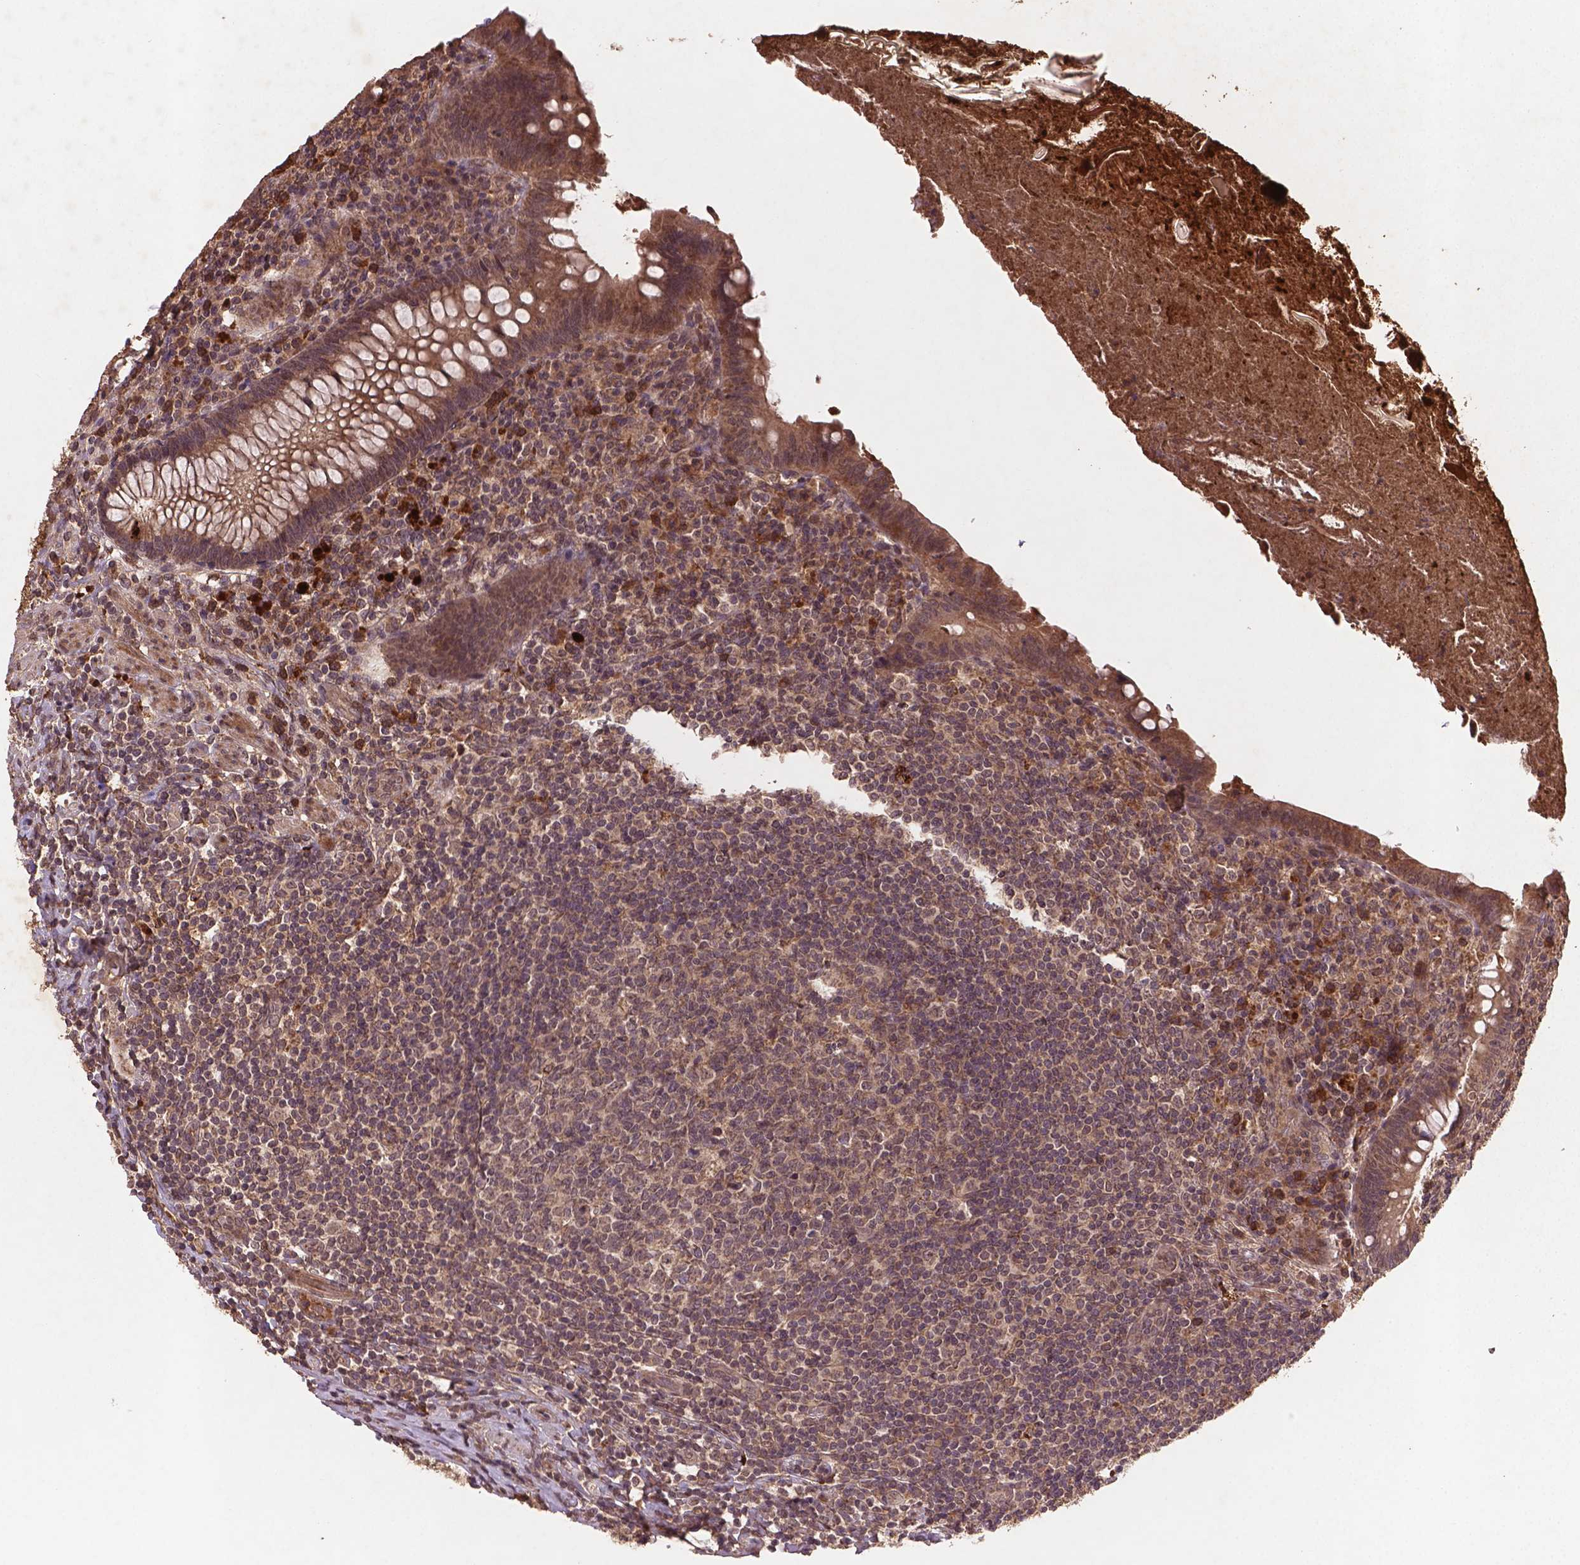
{"staining": {"intensity": "moderate", "quantity": ">75%", "location": "cytoplasmic/membranous"}, "tissue": "appendix", "cell_type": "Glandular cells", "image_type": "normal", "snomed": [{"axis": "morphology", "description": "Normal tissue, NOS"}, {"axis": "topography", "description": "Appendix"}], "caption": "This photomicrograph exhibits immunohistochemistry (IHC) staining of normal appendix, with medium moderate cytoplasmic/membranous positivity in approximately >75% of glandular cells.", "gene": "NIPAL2", "patient": {"sex": "male", "age": 47}}